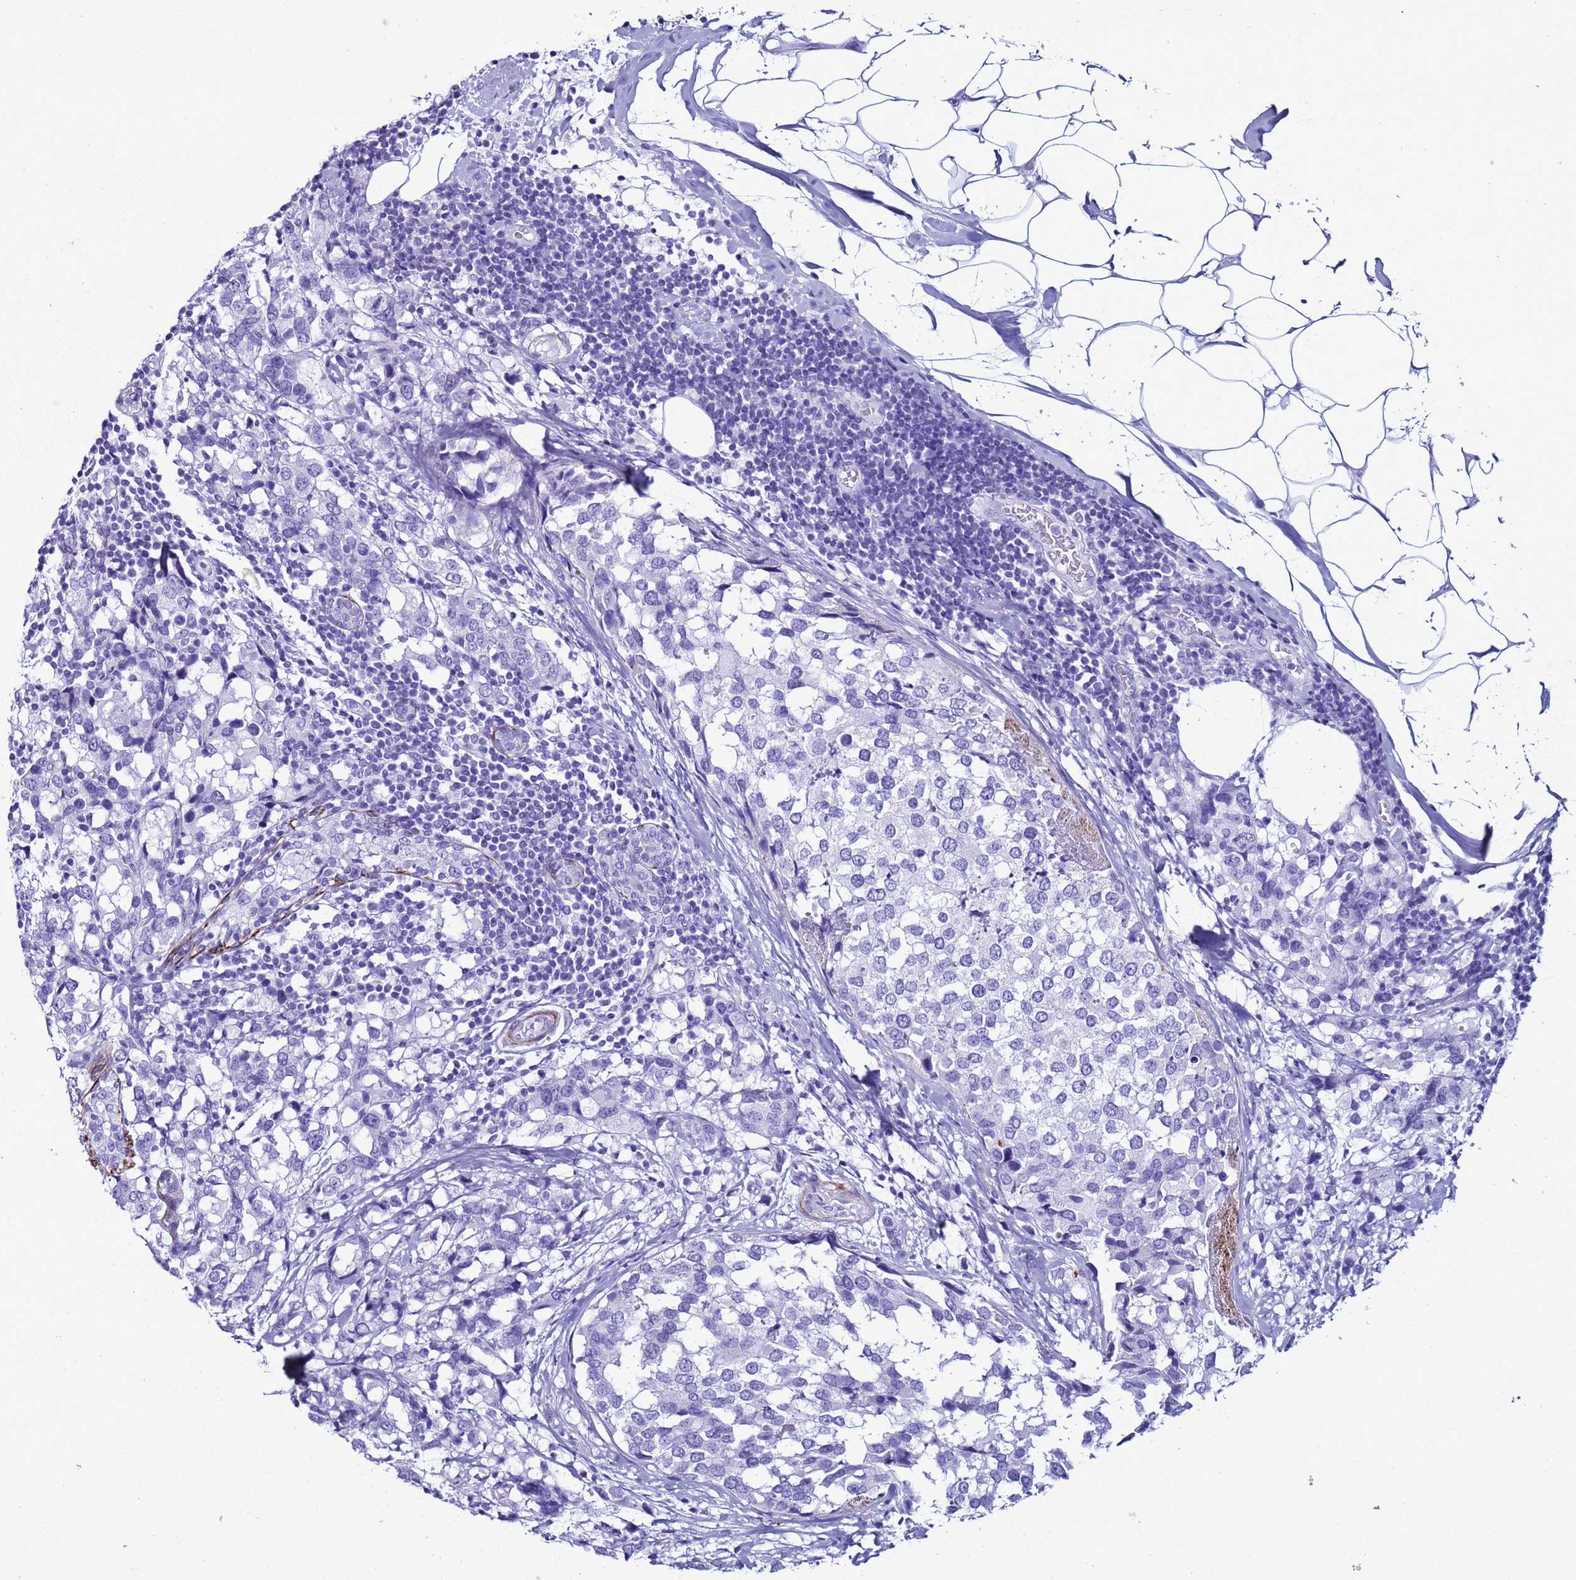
{"staining": {"intensity": "negative", "quantity": "none", "location": "none"}, "tissue": "breast cancer", "cell_type": "Tumor cells", "image_type": "cancer", "snomed": [{"axis": "morphology", "description": "Lobular carcinoma"}, {"axis": "topography", "description": "Breast"}], "caption": "Tumor cells are negative for protein expression in human breast lobular carcinoma.", "gene": "LCMT1", "patient": {"sex": "female", "age": 59}}